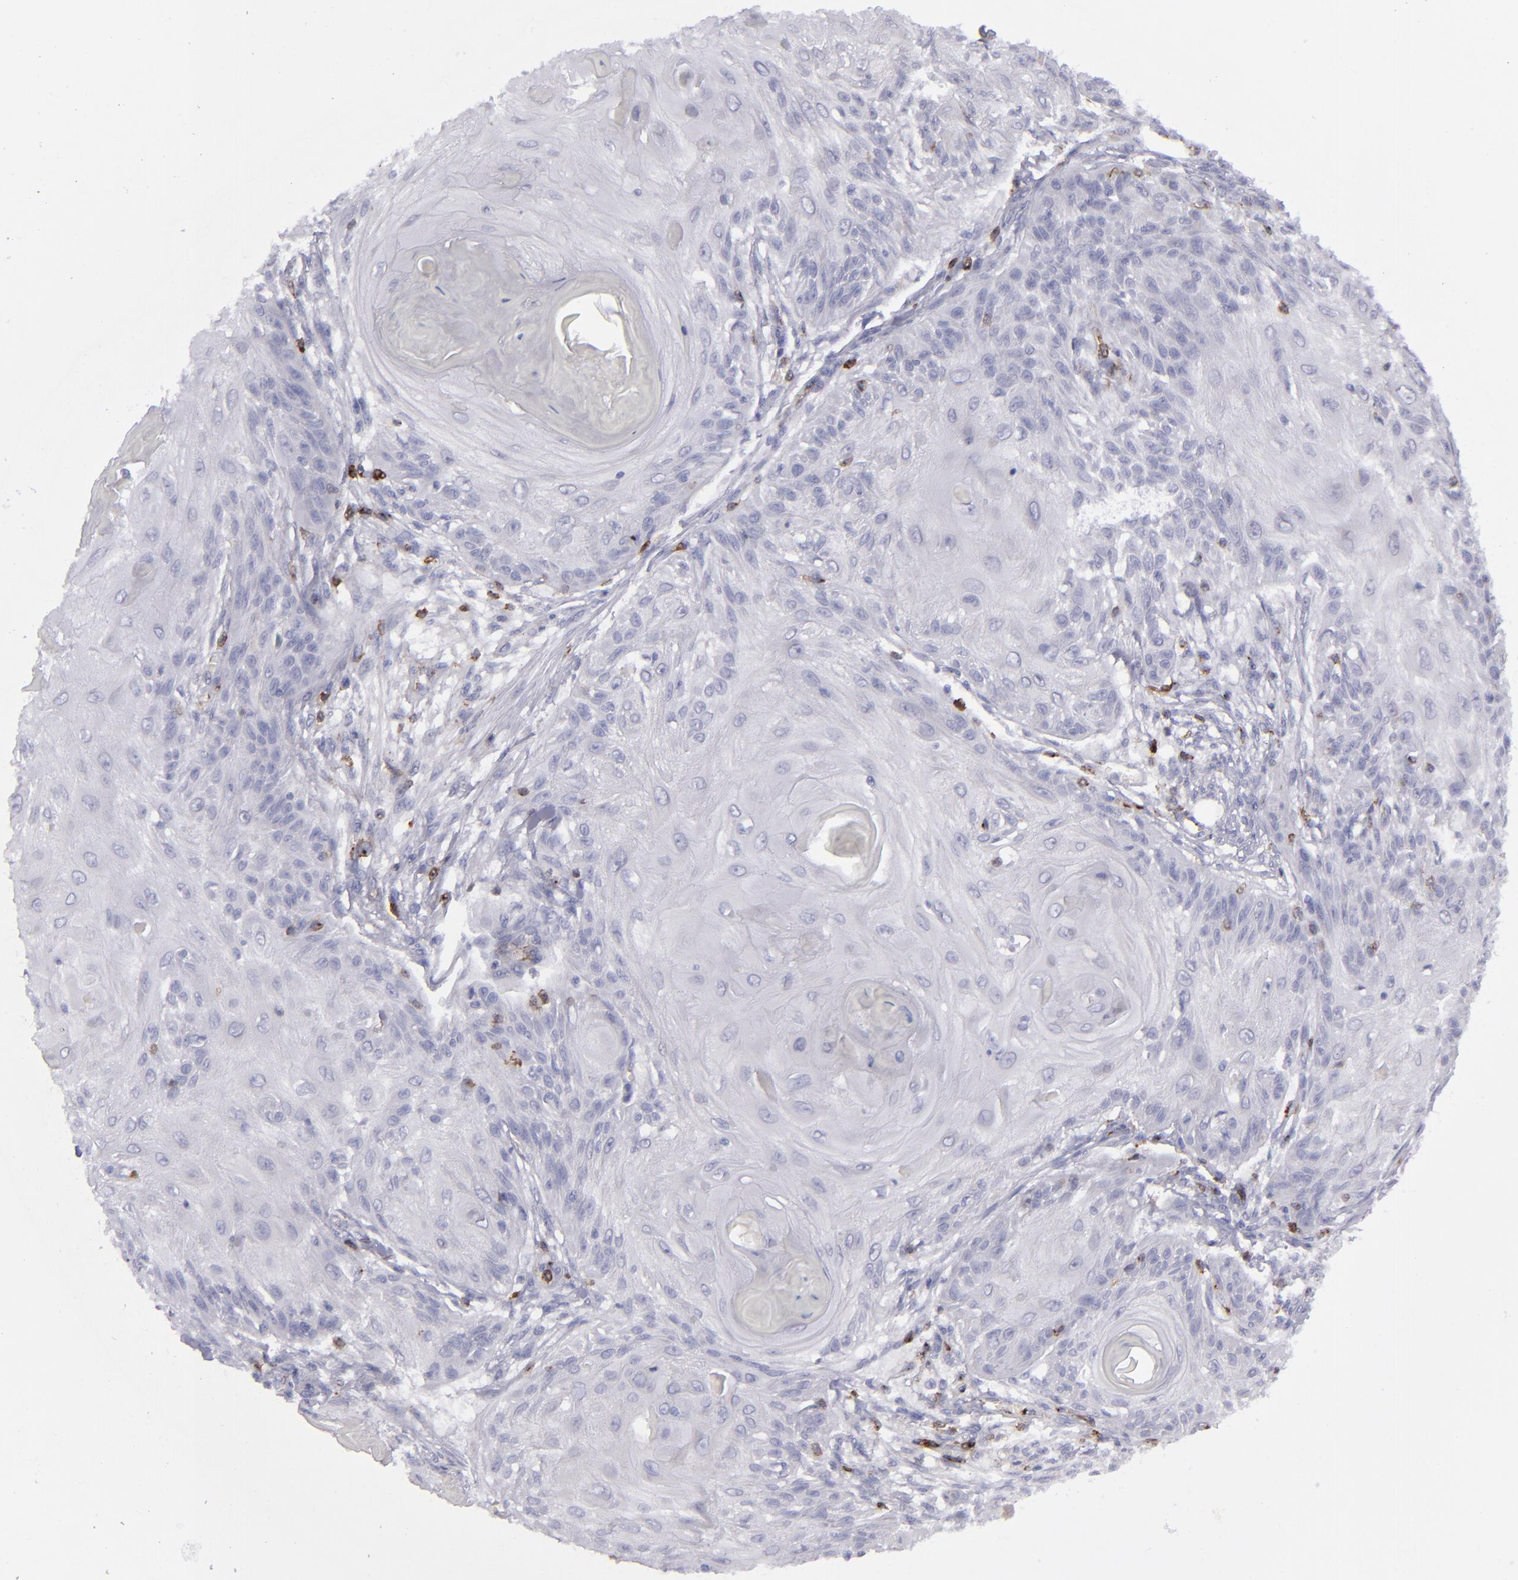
{"staining": {"intensity": "negative", "quantity": "none", "location": "none"}, "tissue": "skin cancer", "cell_type": "Tumor cells", "image_type": "cancer", "snomed": [{"axis": "morphology", "description": "Squamous cell carcinoma, NOS"}, {"axis": "topography", "description": "Skin"}], "caption": "Immunohistochemical staining of skin cancer exhibits no significant expression in tumor cells.", "gene": "CD27", "patient": {"sex": "female", "age": 88}}